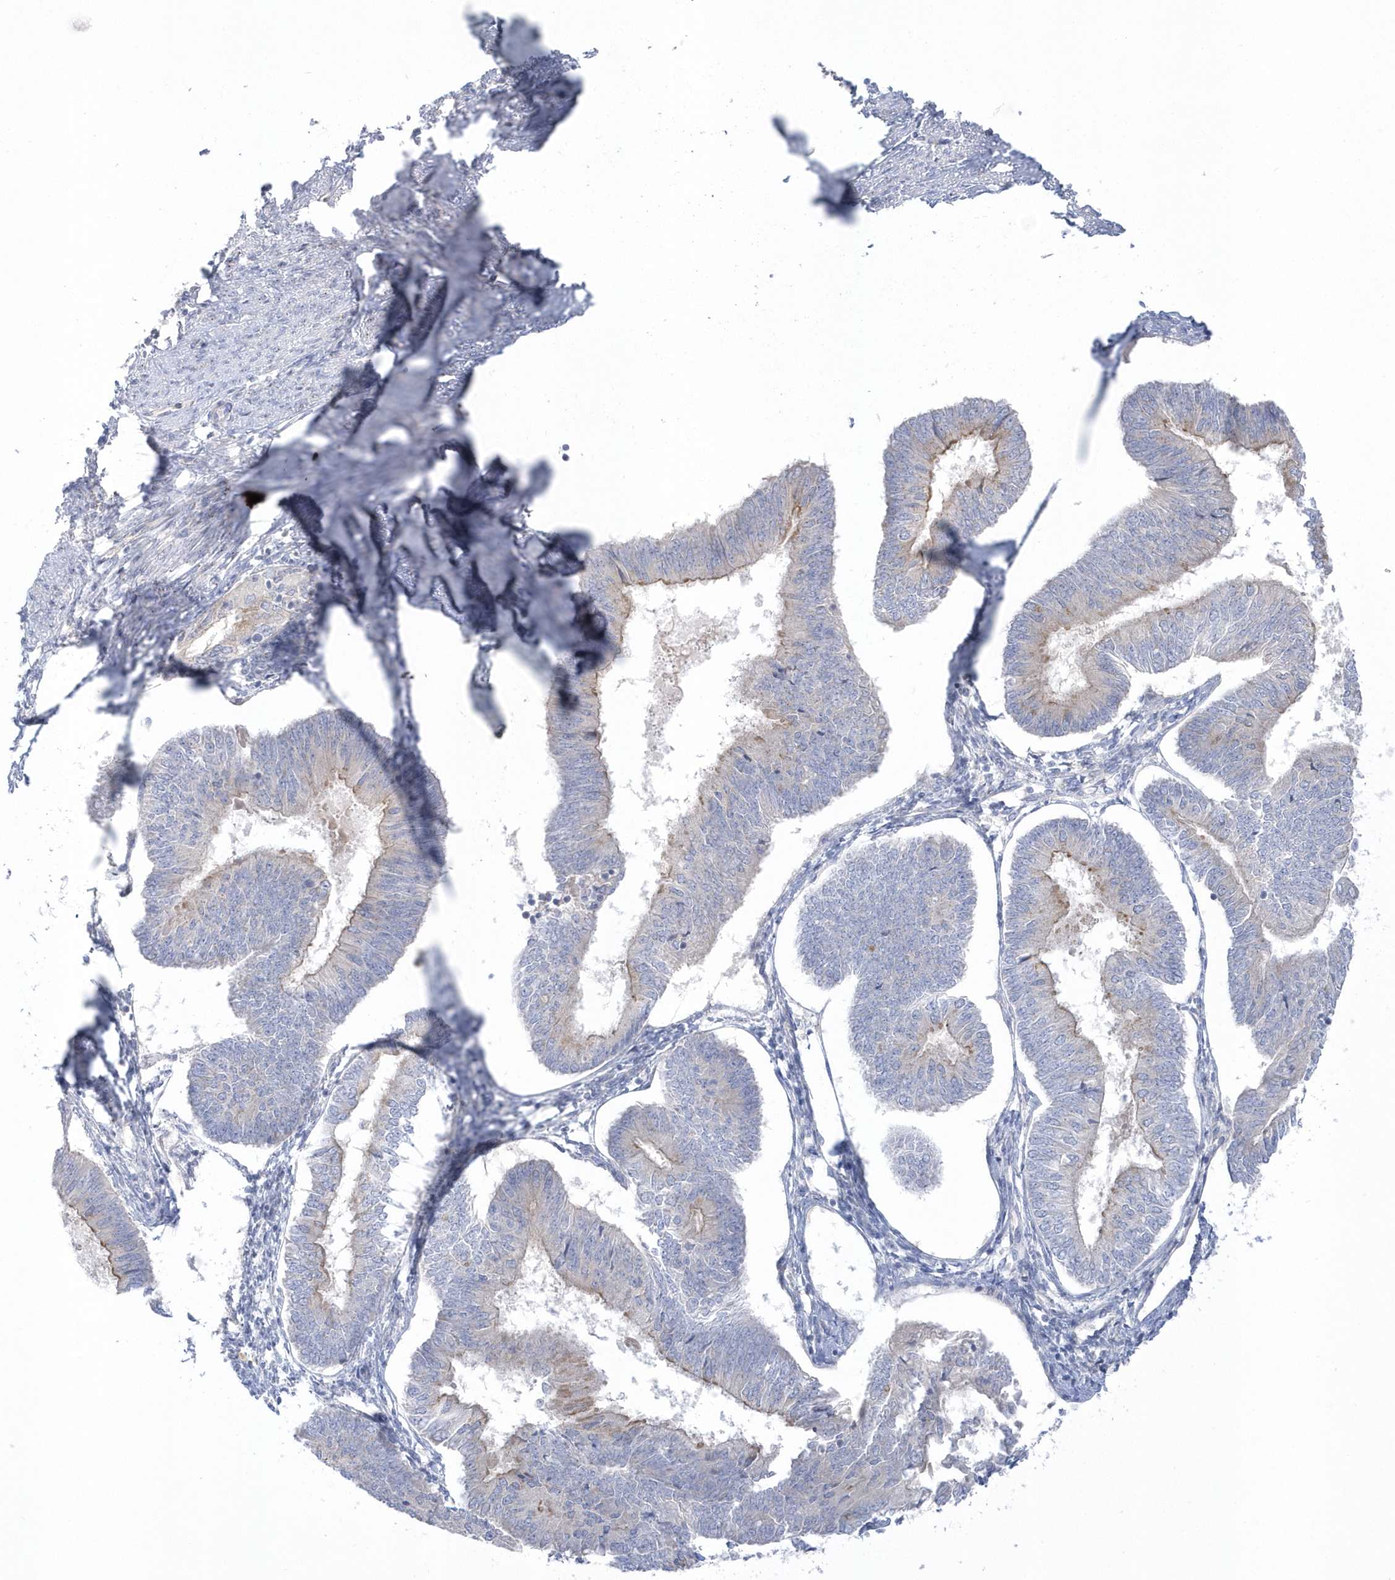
{"staining": {"intensity": "weak", "quantity": "<25%", "location": "cytoplasmic/membranous"}, "tissue": "endometrial cancer", "cell_type": "Tumor cells", "image_type": "cancer", "snomed": [{"axis": "morphology", "description": "Adenocarcinoma, NOS"}, {"axis": "topography", "description": "Endometrium"}], "caption": "Tumor cells show no significant expression in endometrial cancer (adenocarcinoma).", "gene": "SEMA3D", "patient": {"sex": "female", "age": 58}}